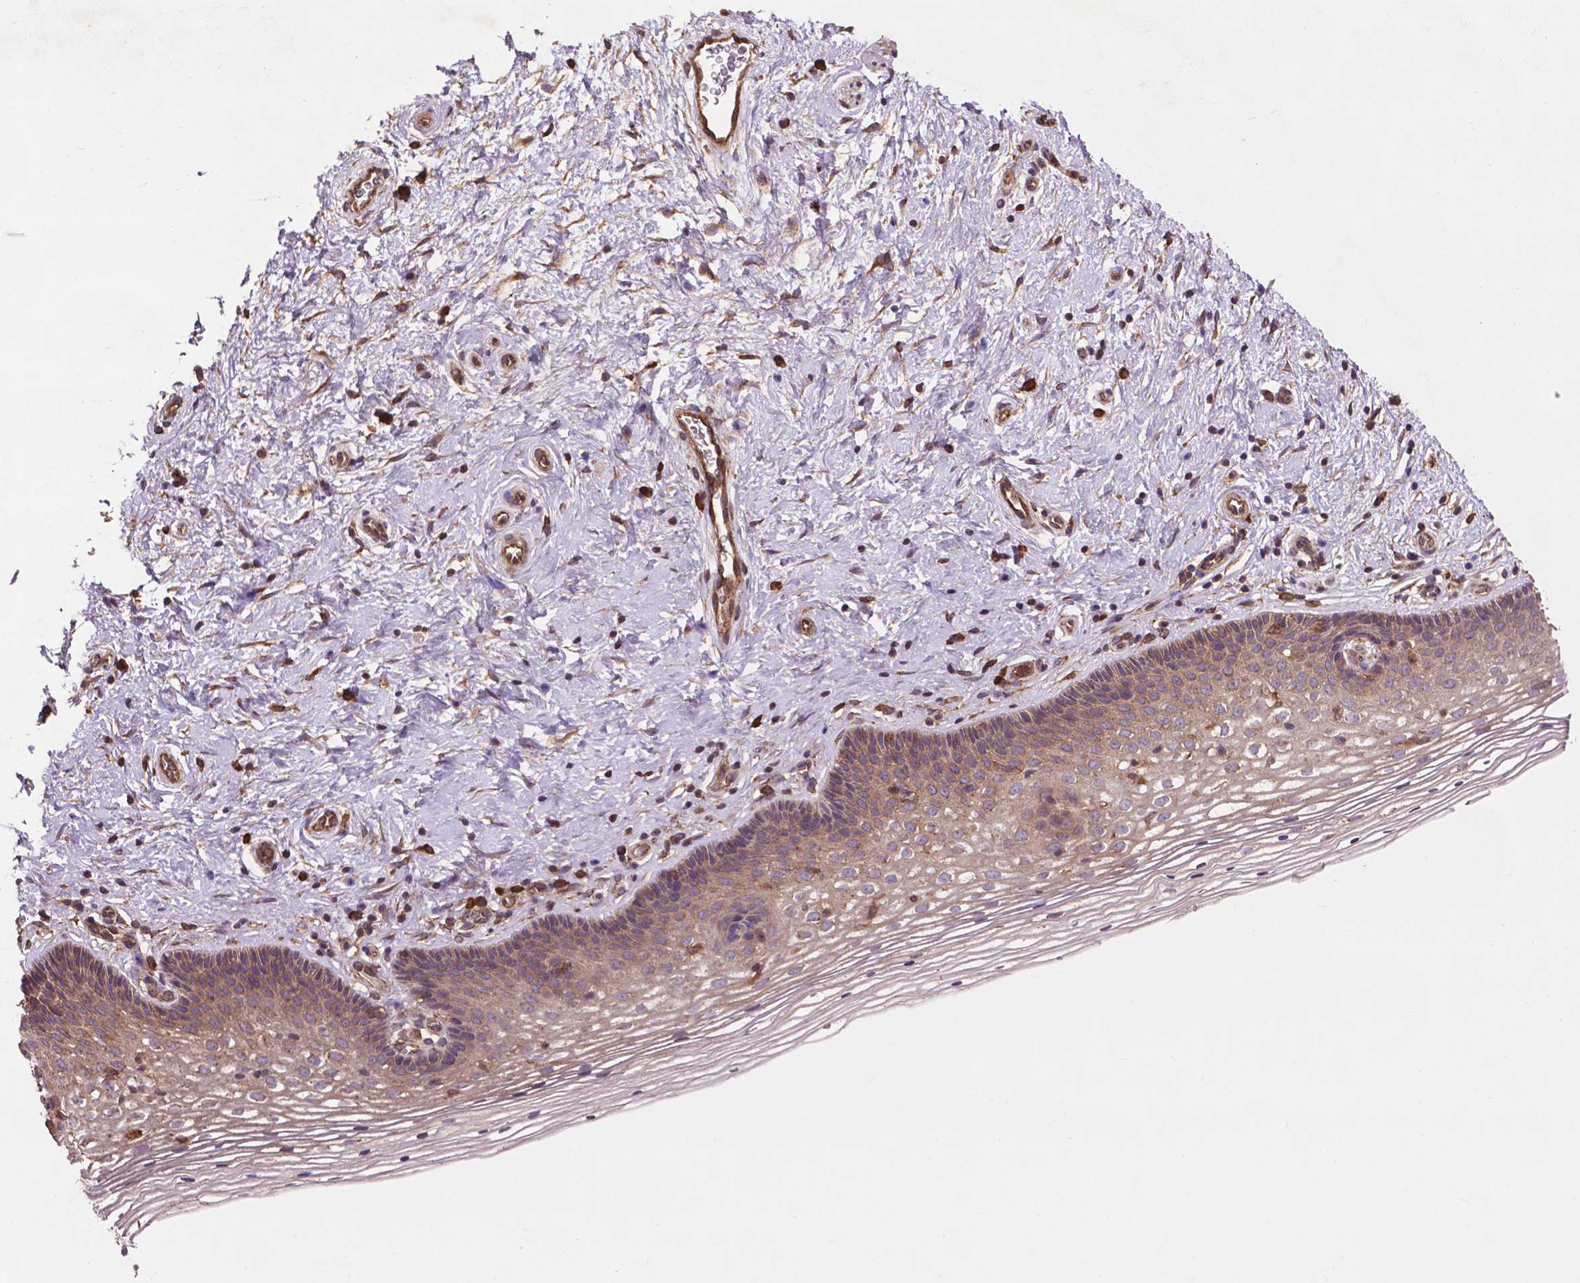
{"staining": {"intensity": "moderate", "quantity": ">75%", "location": "cytoplasmic/membranous"}, "tissue": "cervix", "cell_type": "Glandular cells", "image_type": "normal", "snomed": [{"axis": "morphology", "description": "Normal tissue, NOS"}, {"axis": "topography", "description": "Cervix"}], "caption": "Immunohistochemical staining of benign cervix shows medium levels of moderate cytoplasmic/membranous staining in about >75% of glandular cells. (IHC, brightfield microscopy, high magnification).", "gene": "CCDC71L", "patient": {"sex": "female", "age": 34}}